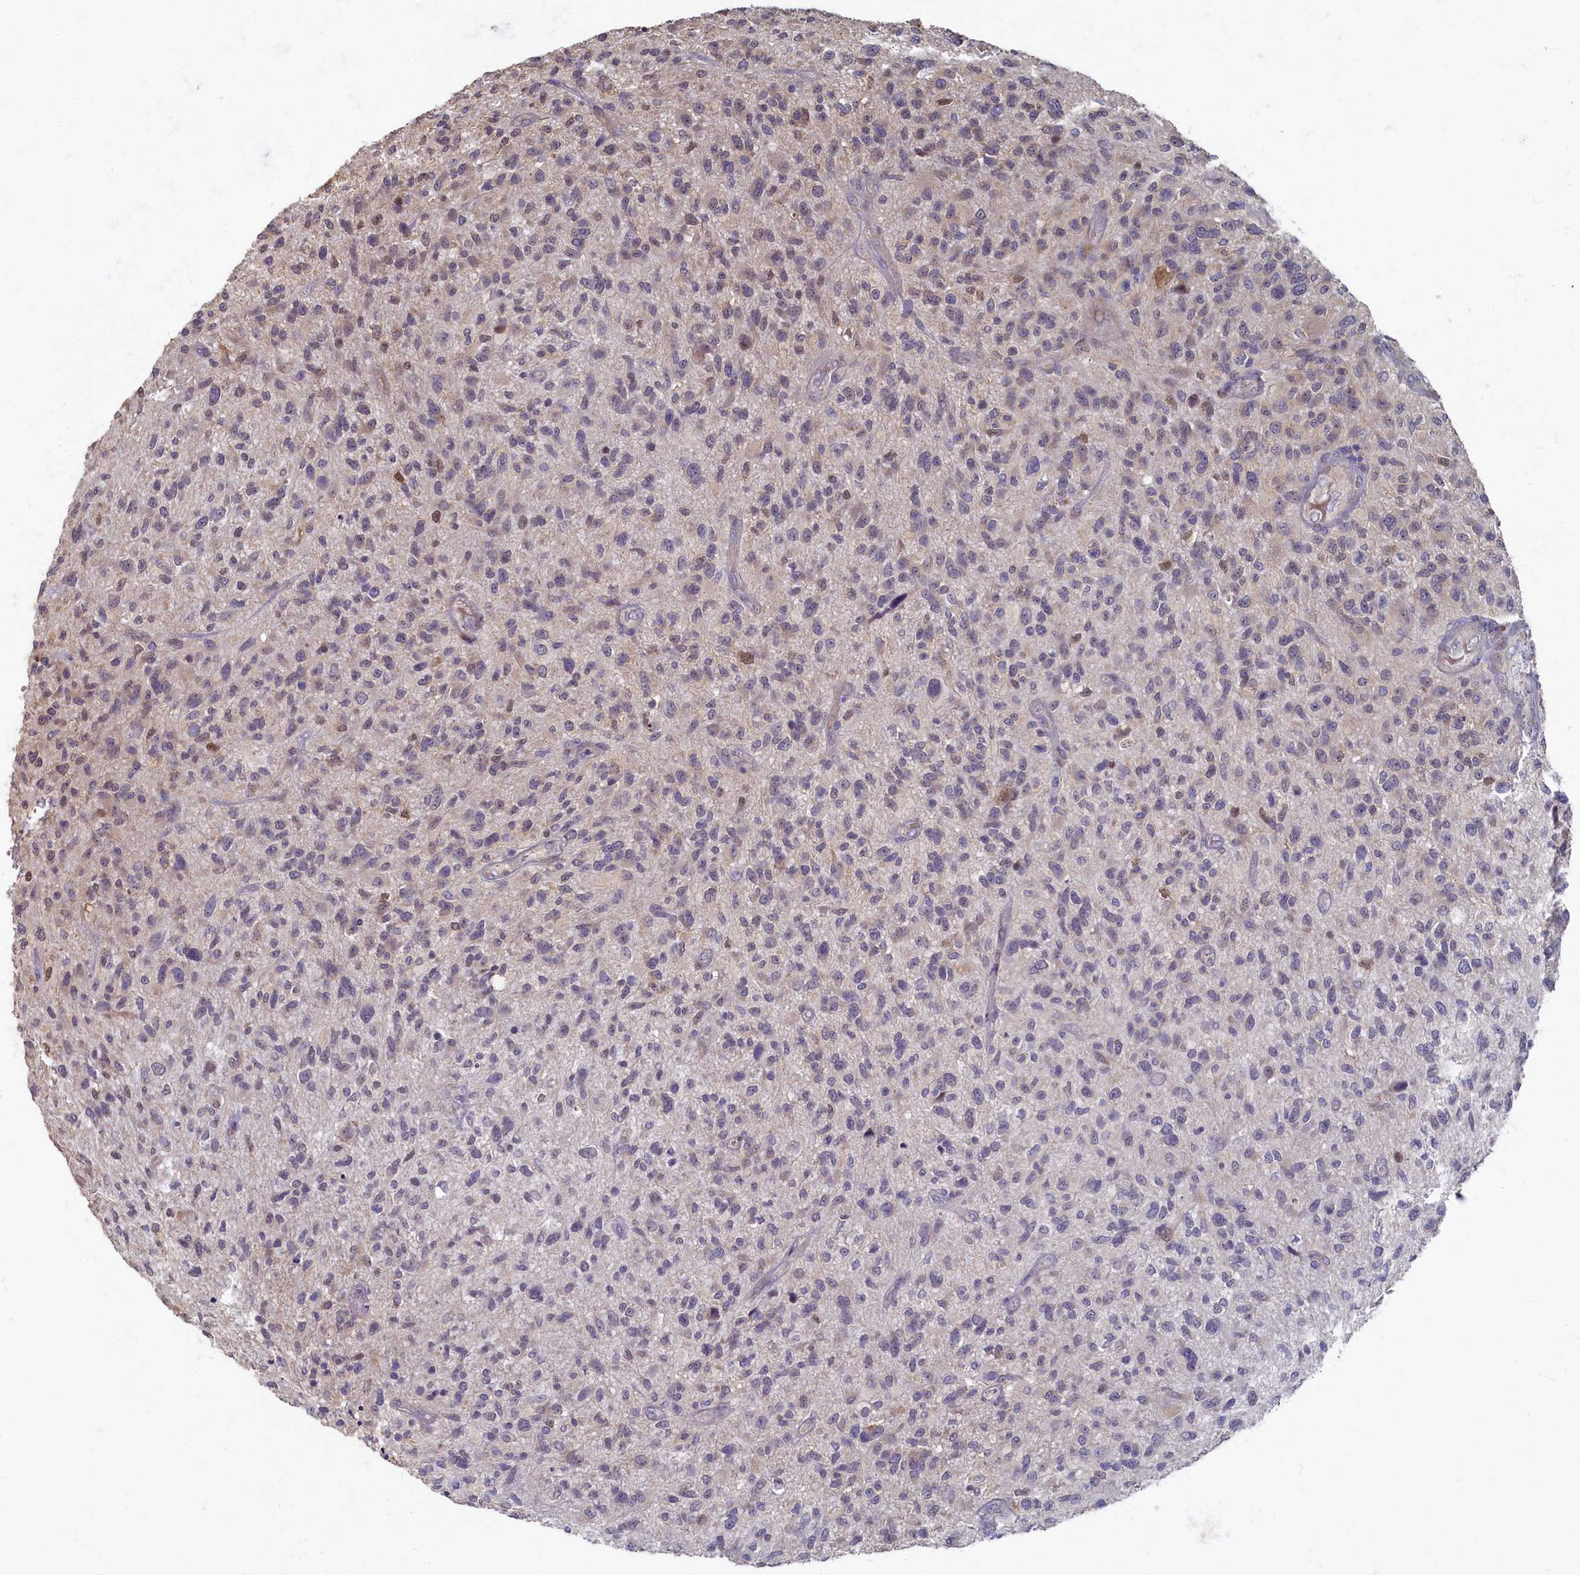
{"staining": {"intensity": "negative", "quantity": "none", "location": "none"}, "tissue": "glioma", "cell_type": "Tumor cells", "image_type": "cancer", "snomed": [{"axis": "morphology", "description": "Glioma, malignant, High grade"}, {"axis": "topography", "description": "Brain"}], "caption": "Tumor cells show no significant expression in glioma.", "gene": "HUNK", "patient": {"sex": "male", "age": 47}}